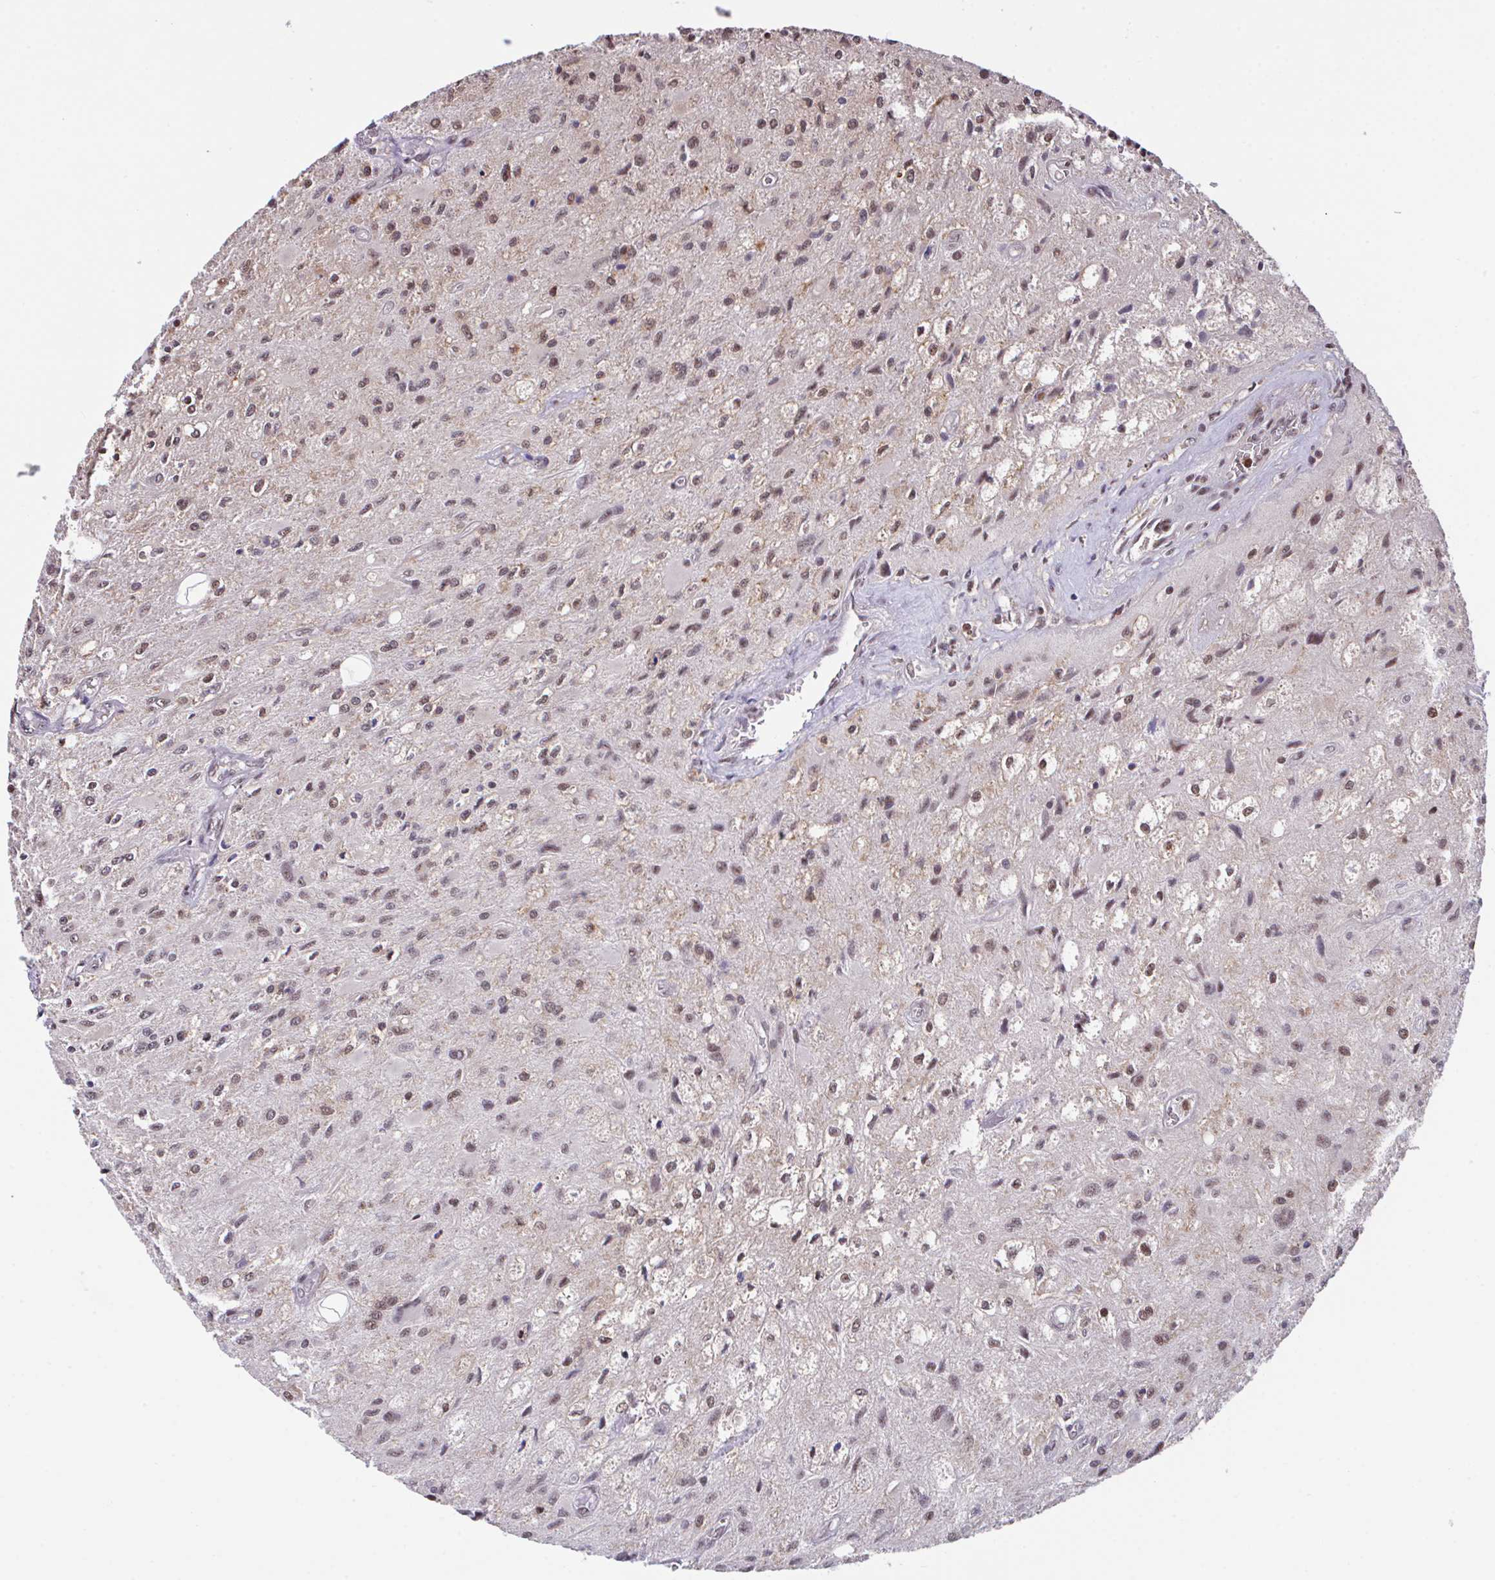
{"staining": {"intensity": "moderate", "quantity": ">75%", "location": "nuclear"}, "tissue": "glioma", "cell_type": "Tumor cells", "image_type": "cancer", "snomed": [{"axis": "morphology", "description": "Glioma, malignant, High grade"}, {"axis": "topography", "description": "Brain"}], "caption": "This is a histology image of IHC staining of glioma, which shows moderate positivity in the nuclear of tumor cells.", "gene": "OR6K3", "patient": {"sex": "female", "age": 70}}